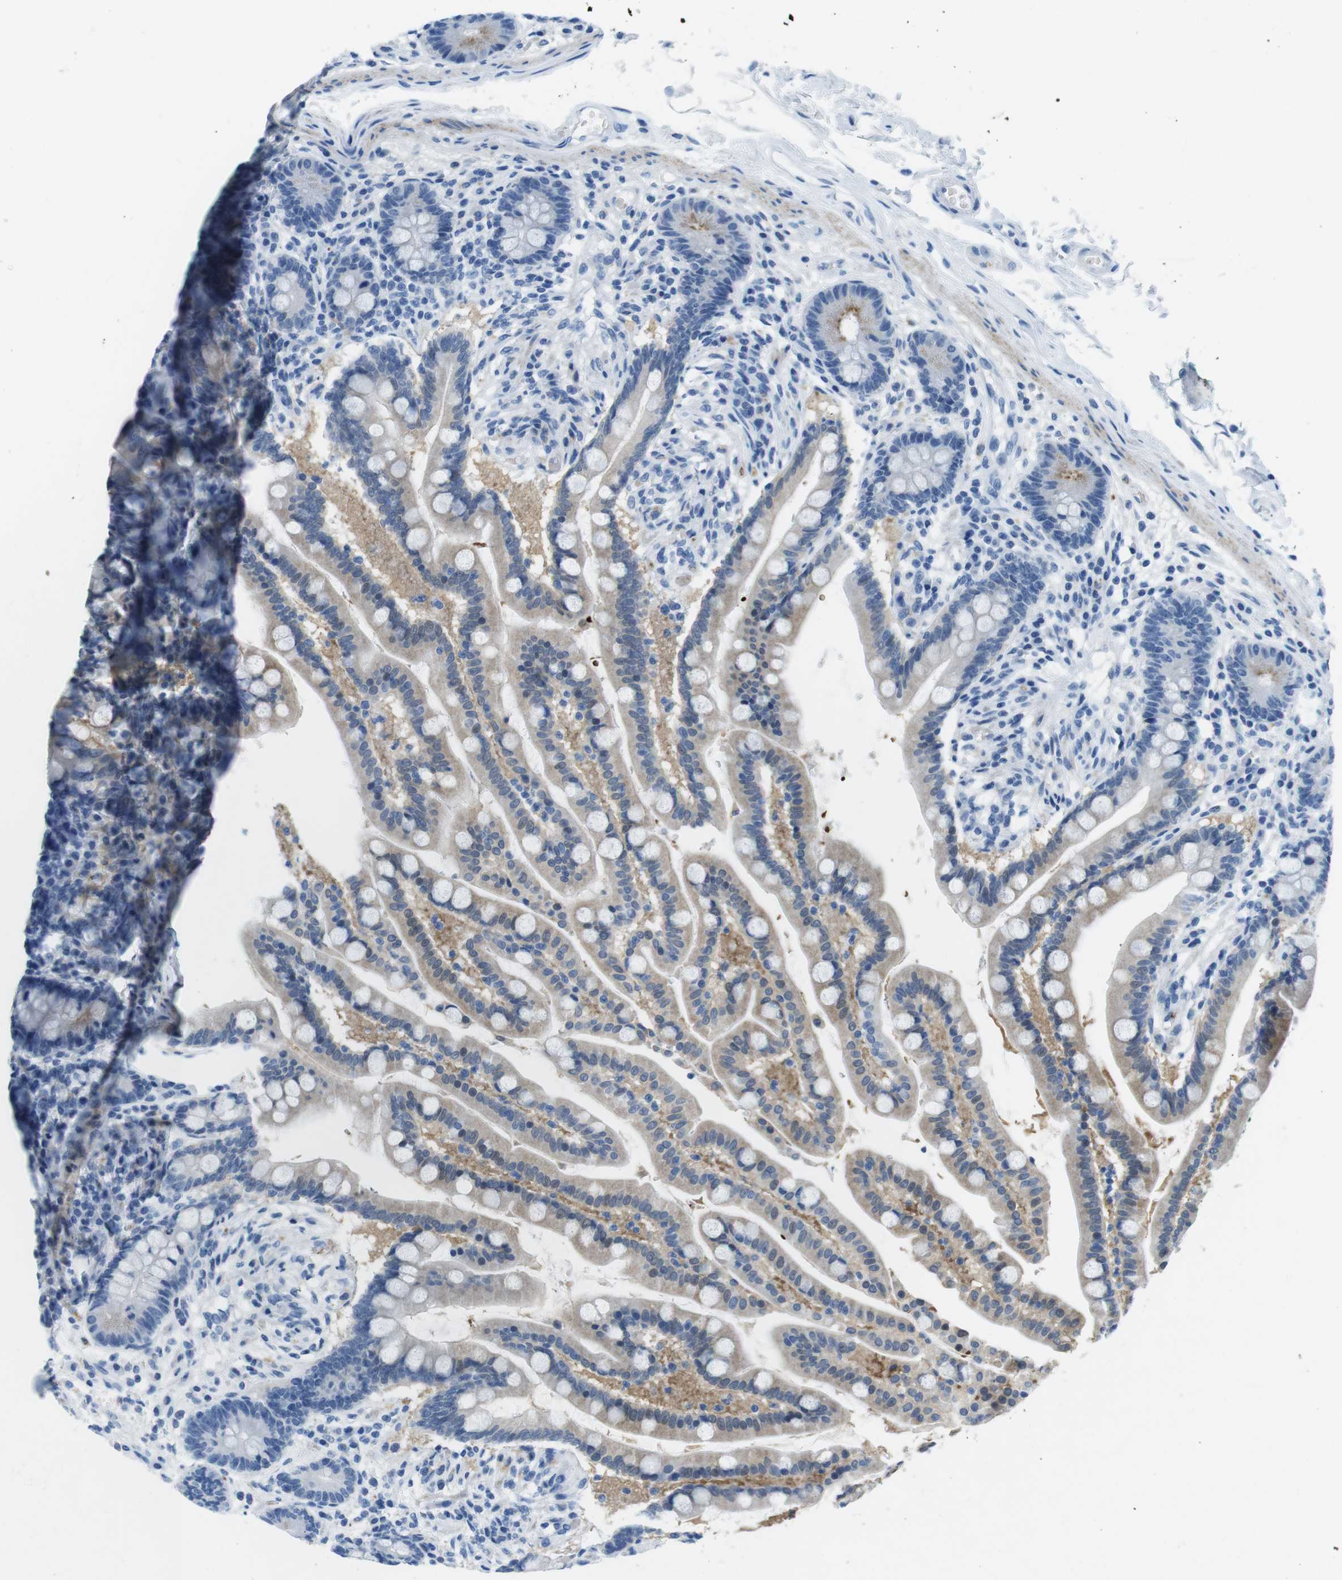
{"staining": {"intensity": "negative", "quantity": "none", "location": "none"}, "tissue": "colon", "cell_type": "Endothelial cells", "image_type": "normal", "snomed": [{"axis": "morphology", "description": "Normal tissue, NOS"}, {"axis": "topography", "description": "Colon"}], "caption": "High magnification brightfield microscopy of normal colon stained with DAB (brown) and counterstained with hematoxylin (blue): endothelial cells show no significant staining. (Stains: DAB (3,3'-diaminobenzidine) immunohistochemistry (IHC) with hematoxylin counter stain, Microscopy: brightfield microscopy at high magnification).", "gene": "TFAP2C", "patient": {"sex": "male", "age": 73}}